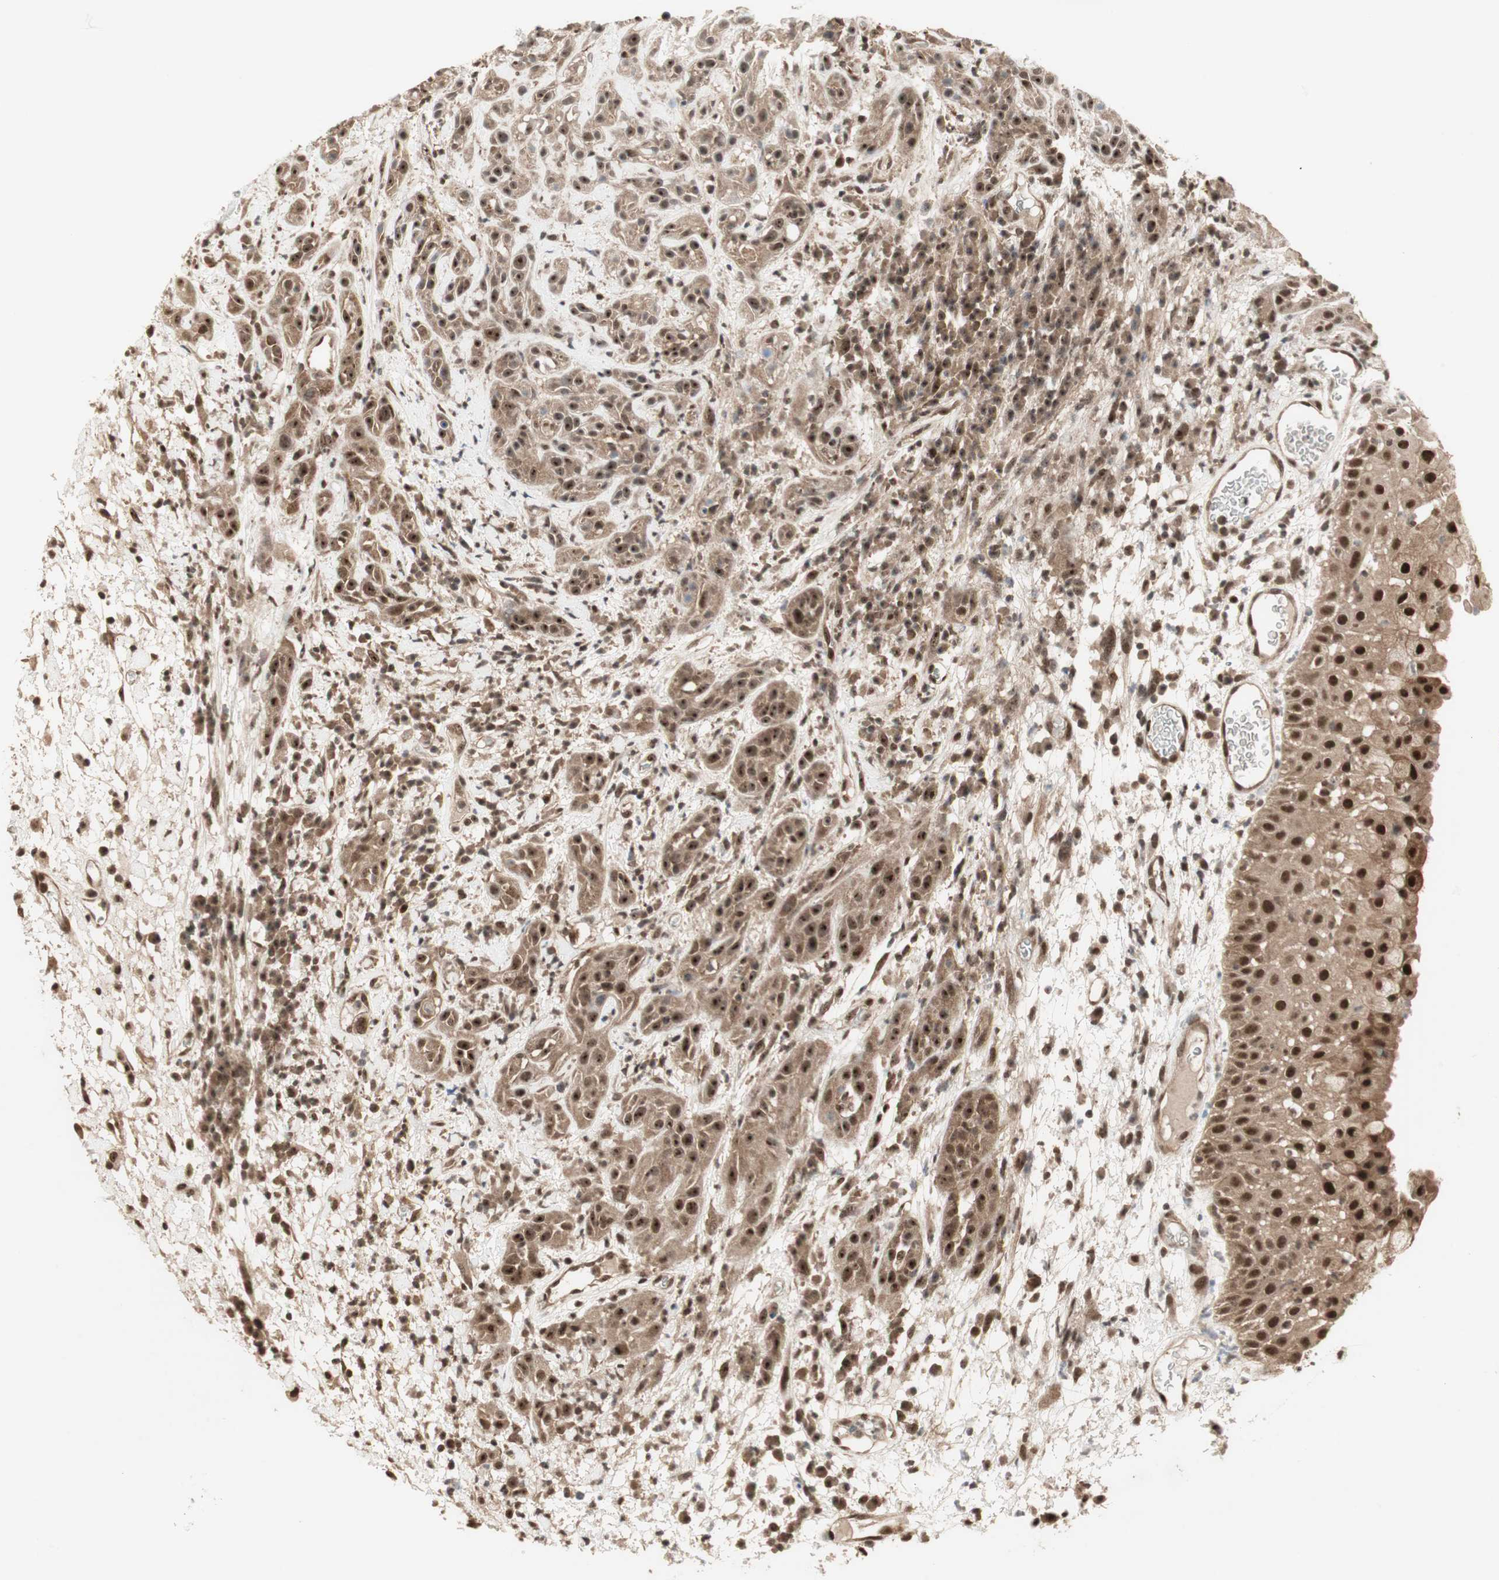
{"staining": {"intensity": "moderate", "quantity": ">75%", "location": "cytoplasmic/membranous,nuclear"}, "tissue": "head and neck cancer", "cell_type": "Tumor cells", "image_type": "cancer", "snomed": [{"axis": "morphology", "description": "Squamous cell carcinoma, NOS"}, {"axis": "topography", "description": "Head-Neck"}], "caption": "An immunohistochemistry histopathology image of tumor tissue is shown. Protein staining in brown highlights moderate cytoplasmic/membranous and nuclear positivity in head and neck cancer within tumor cells. (DAB (3,3'-diaminobenzidine) IHC with brightfield microscopy, high magnification).", "gene": "CSNK2B", "patient": {"sex": "male", "age": 62}}